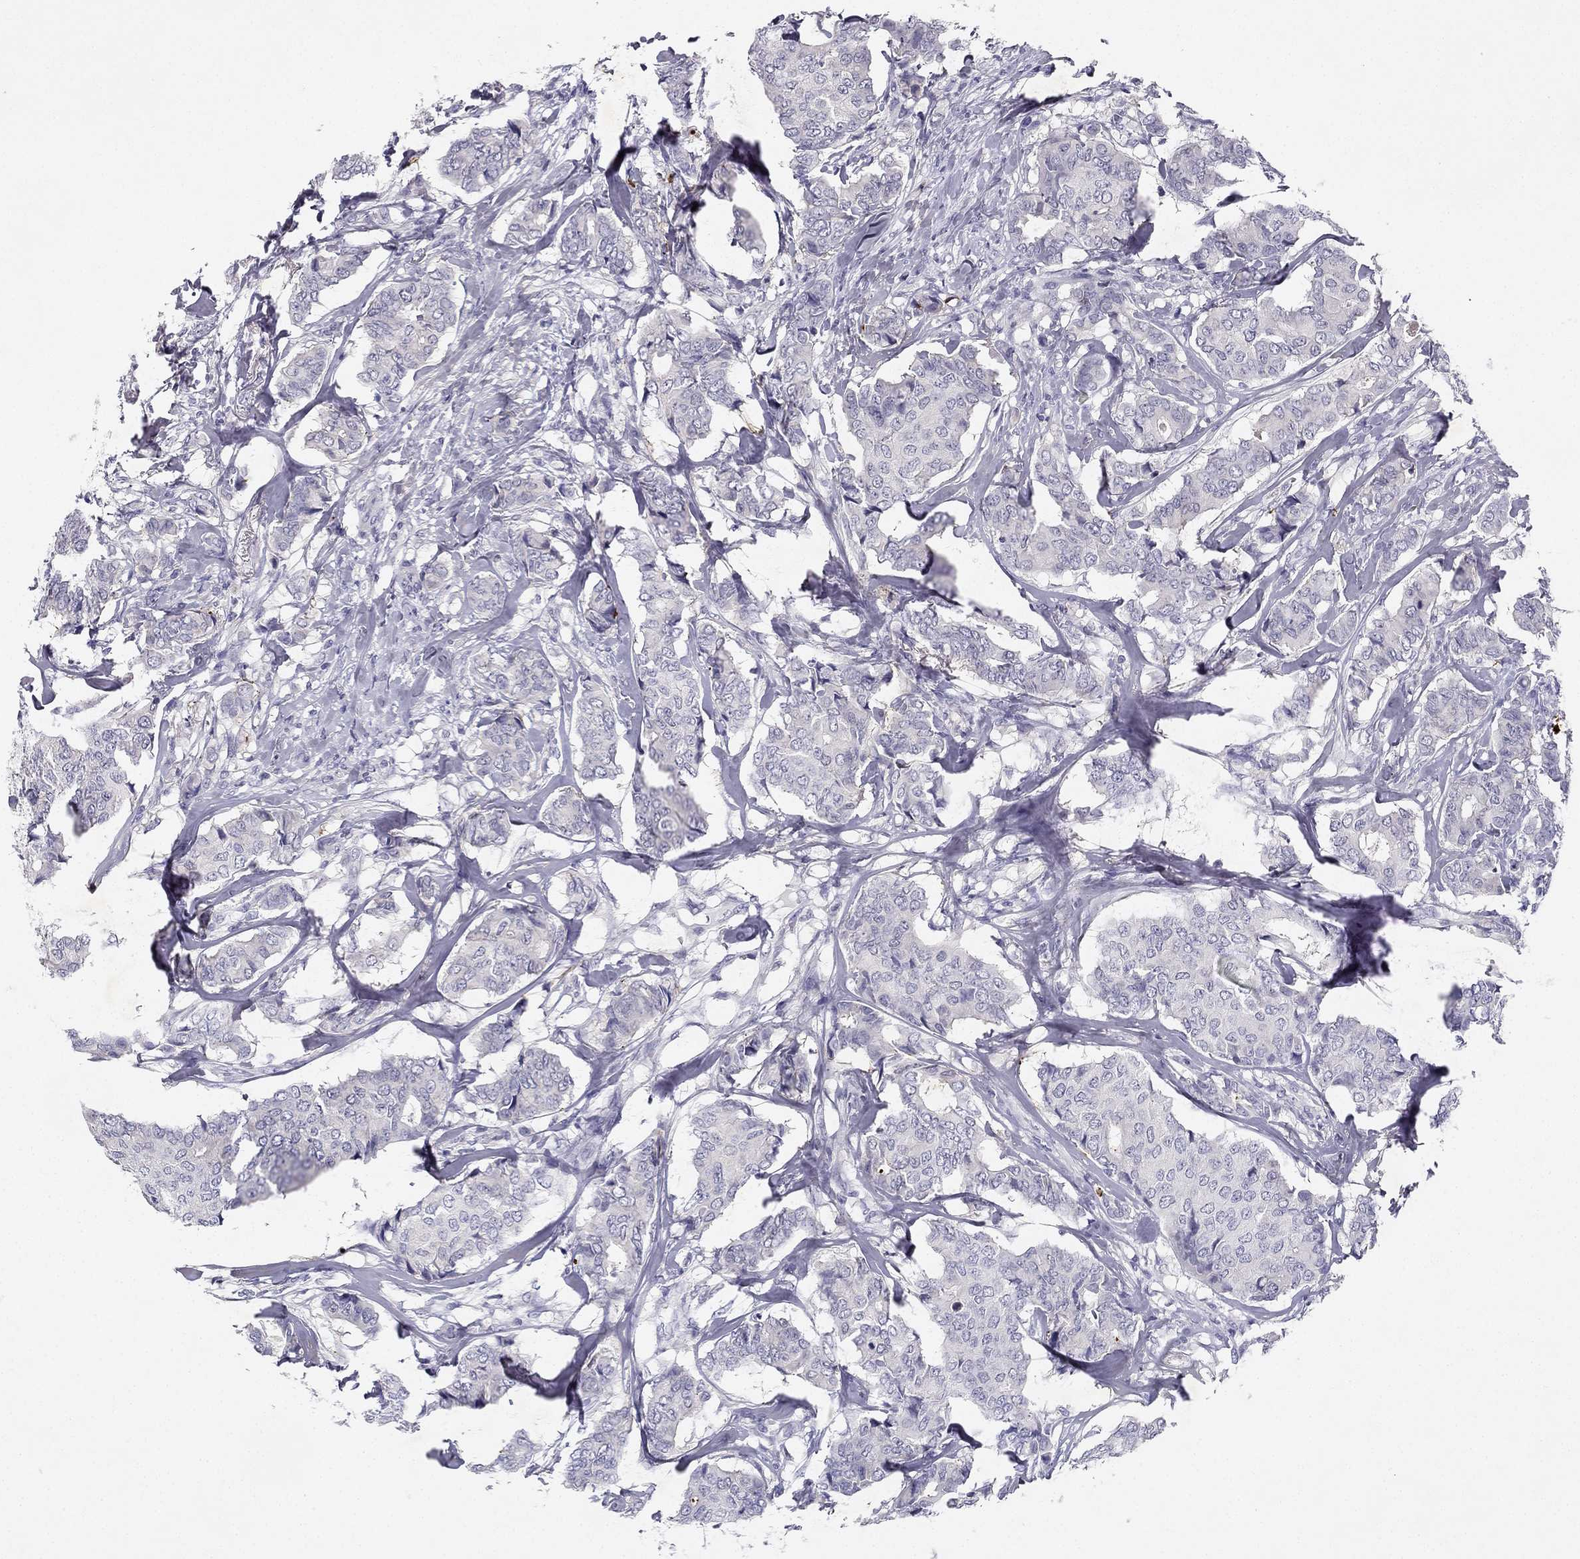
{"staining": {"intensity": "negative", "quantity": "none", "location": "none"}, "tissue": "breast cancer", "cell_type": "Tumor cells", "image_type": "cancer", "snomed": [{"axis": "morphology", "description": "Duct carcinoma"}, {"axis": "topography", "description": "Breast"}], "caption": "Immunohistochemistry (IHC) histopathology image of human breast cancer stained for a protein (brown), which demonstrates no staining in tumor cells. (Brightfield microscopy of DAB (3,3'-diaminobenzidine) immunohistochemistry at high magnification).", "gene": "SLC6A4", "patient": {"sex": "female", "age": 75}}